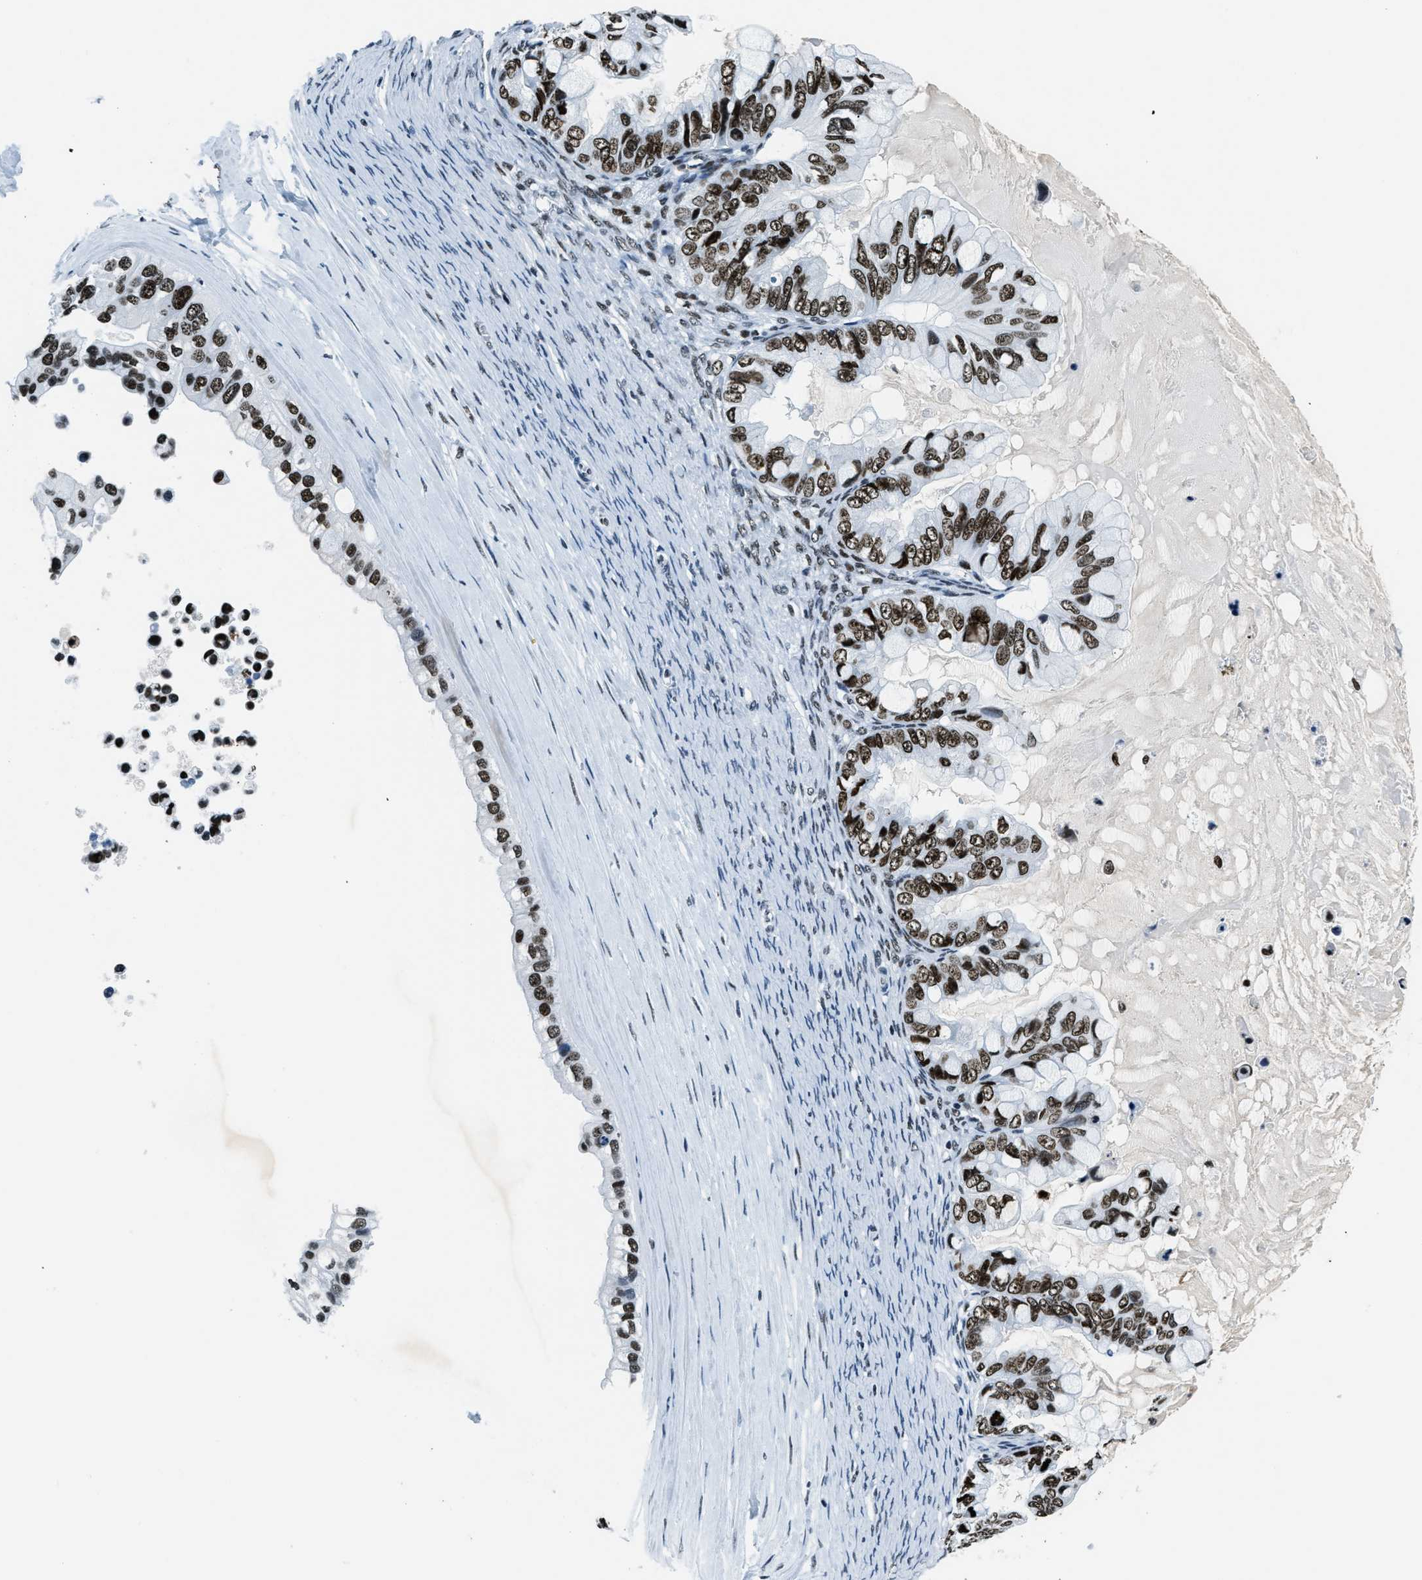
{"staining": {"intensity": "strong", "quantity": ">75%", "location": "nuclear"}, "tissue": "ovarian cancer", "cell_type": "Tumor cells", "image_type": "cancer", "snomed": [{"axis": "morphology", "description": "Cystadenocarcinoma, mucinous, NOS"}, {"axis": "topography", "description": "Ovary"}], "caption": "Immunohistochemistry (IHC) (DAB (3,3'-diaminobenzidine)) staining of human mucinous cystadenocarcinoma (ovarian) shows strong nuclear protein positivity in approximately >75% of tumor cells. Nuclei are stained in blue.", "gene": "TOP1", "patient": {"sex": "female", "age": 80}}